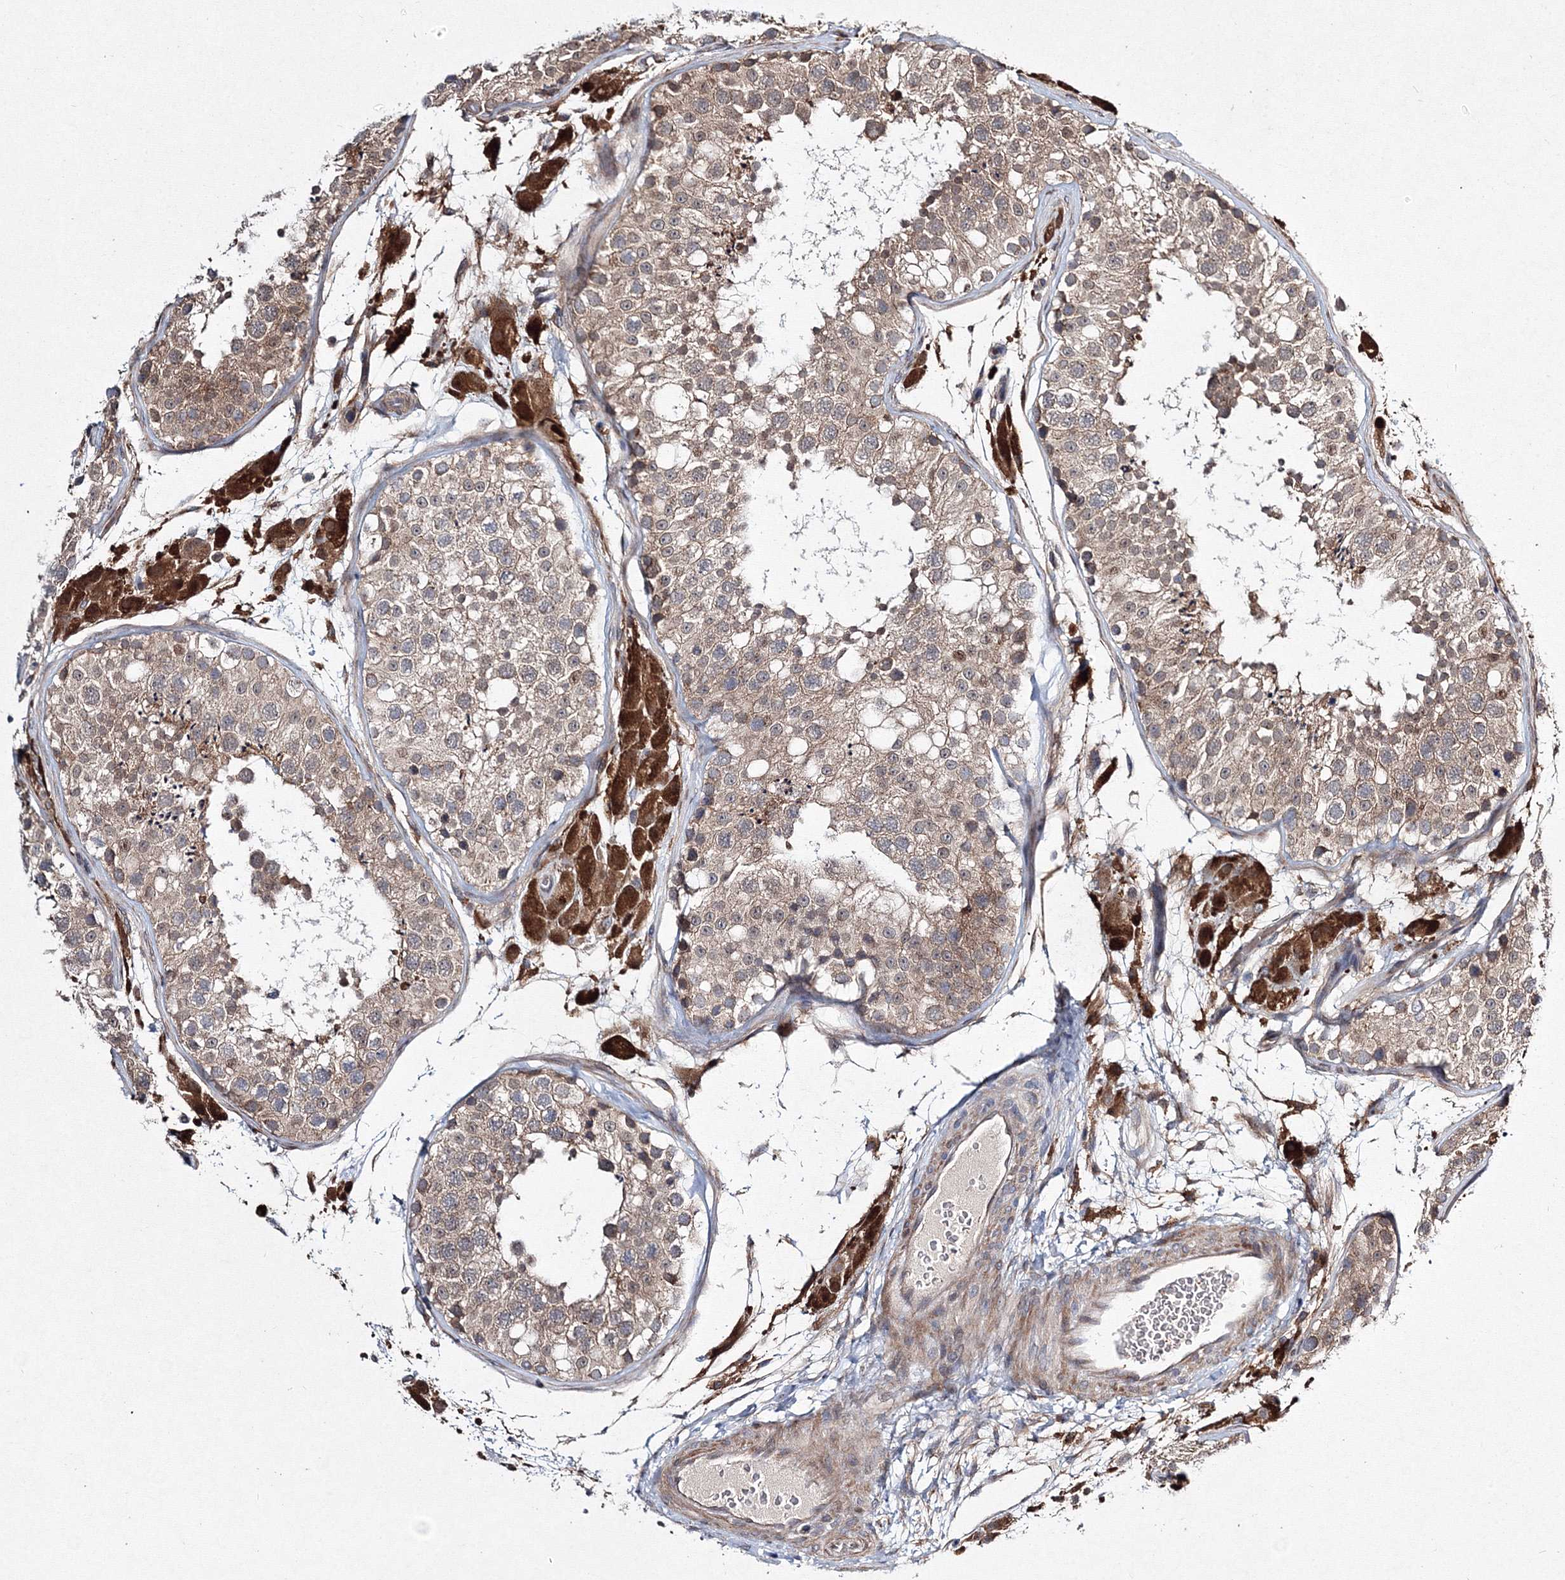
{"staining": {"intensity": "weak", "quantity": "25%-75%", "location": "cytoplasmic/membranous"}, "tissue": "testis", "cell_type": "Cells in seminiferous ducts", "image_type": "normal", "snomed": [{"axis": "morphology", "description": "Normal tissue, NOS"}, {"axis": "topography", "description": "Testis"}], "caption": "High-power microscopy captured an immunohistochemistry photomicrograph of normal testis, revealing weak cytoplasmic/membranous staining in about 25%-75% of cells in seminiferous ducts.", "gene": "RANBP3L", "patient": {"sex": "male", "age": 26}}